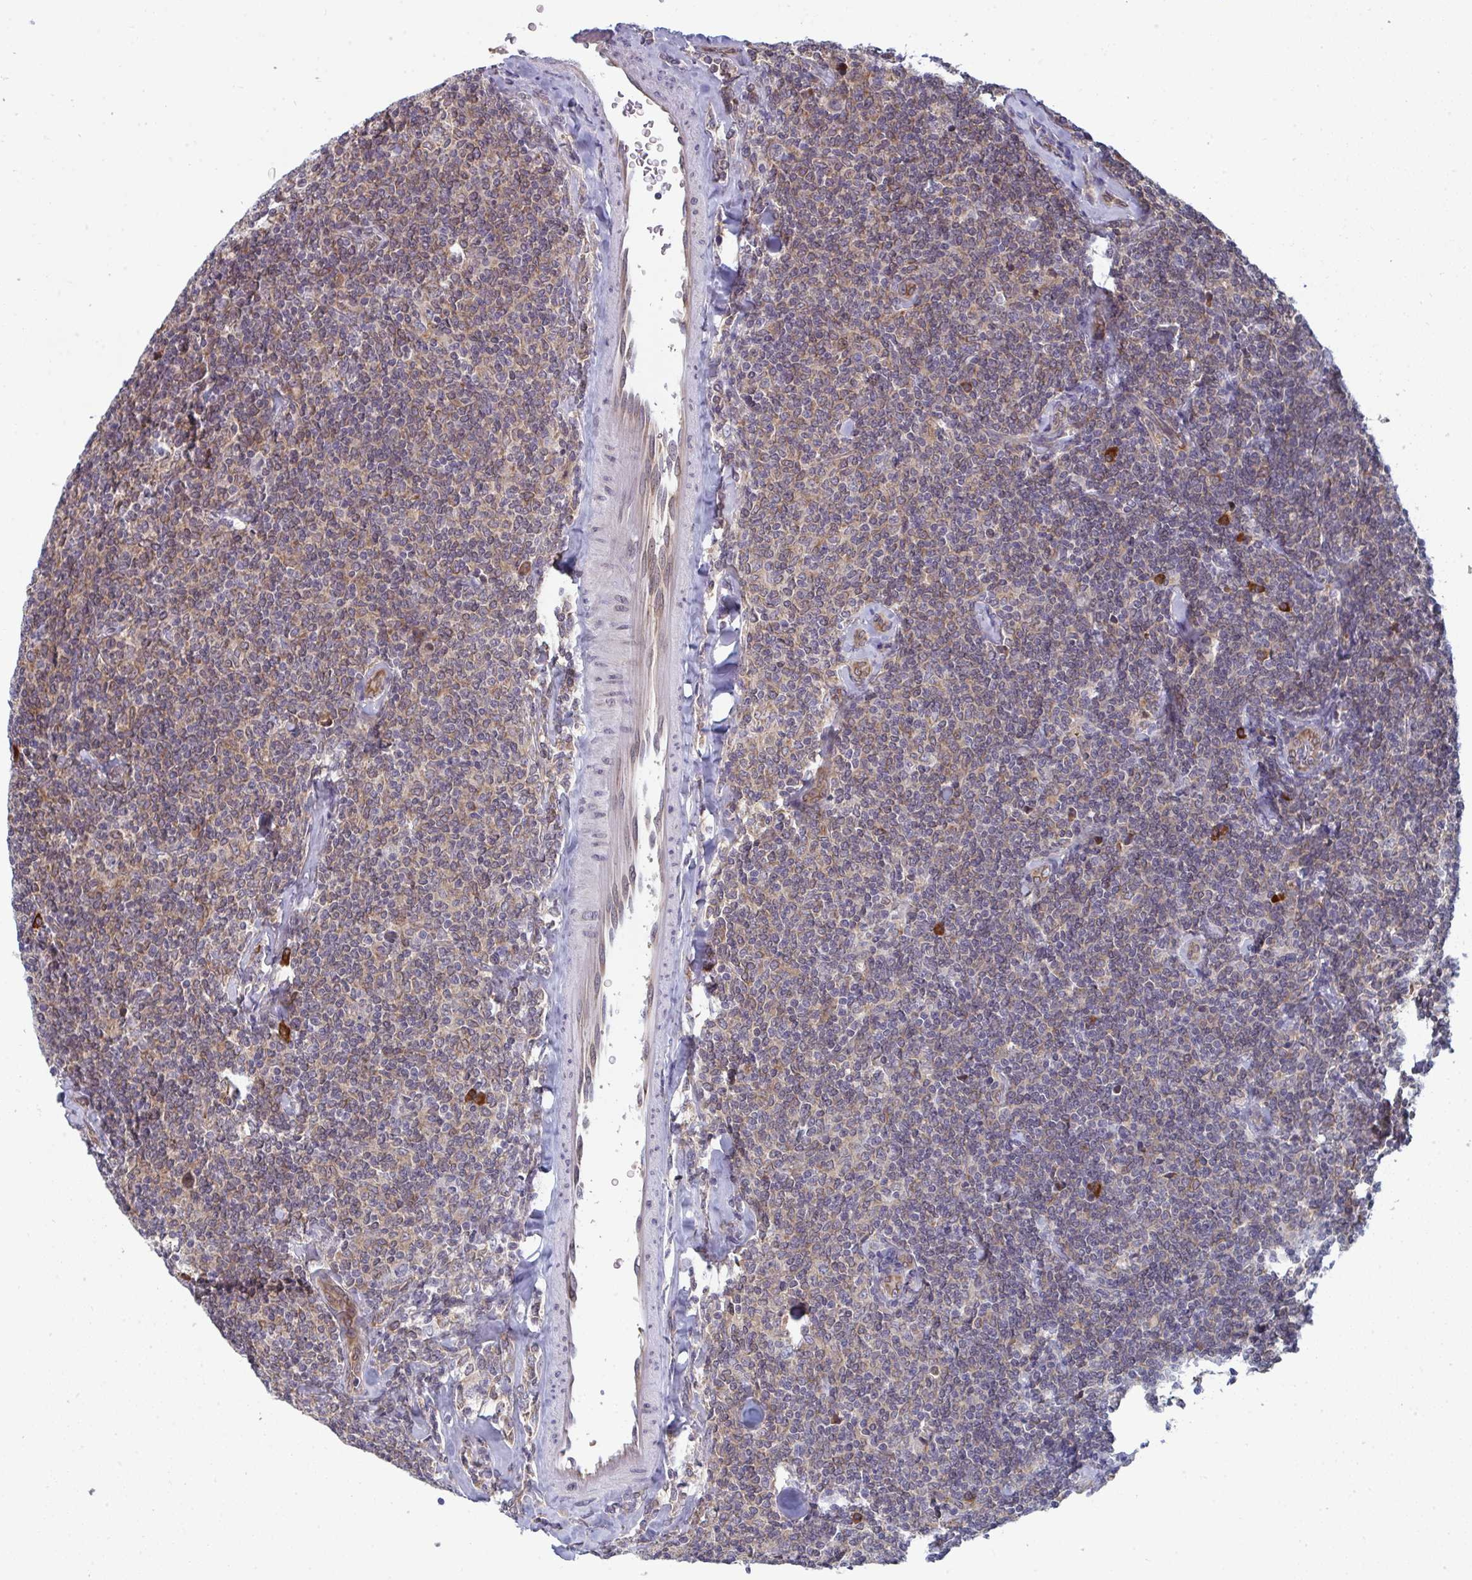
{"staining": {"intensity": "weak", "quantity": ">75%", "location": "cytoplasmic/membranous"}, "tissue": "lymphoma", "cell_type": "Tumor cells", "image_type": "cancer", "snomed": [{"axis": "morphology", "description": "Malignant lymphoma, non-Hodgkin's type, Low grade"}, {"axis": "topography", "description": "Lymph node"}], "caption": "About >75% of tumor cells in lymphoma reveal weak cytoplasmic/membranous protein expression as visualized by brown immunohistochemical staining.", "gene": "LYSMD4", "patient": {"sex": "female", "age": 56}}